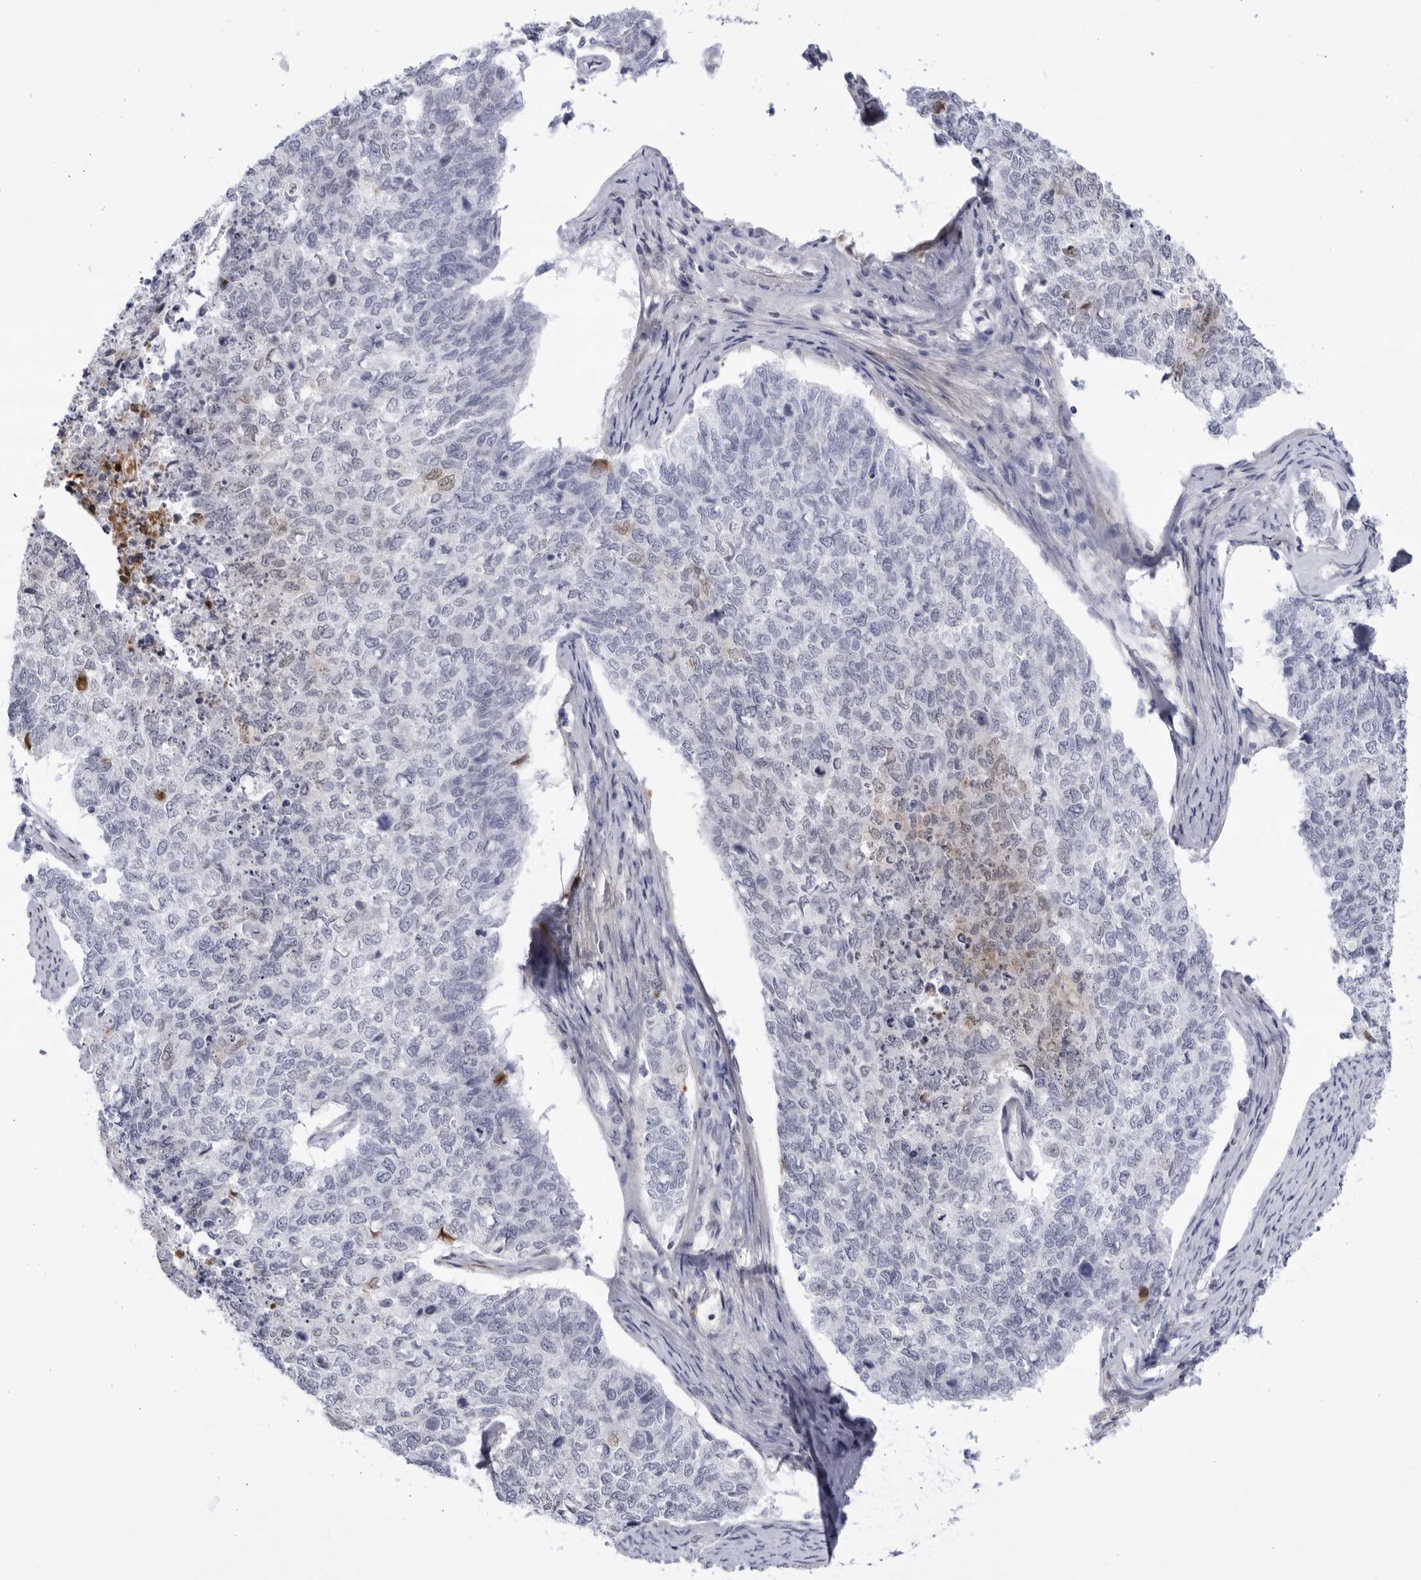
{"staining": {"intensity": "weak", "quantity": "<25%", "location": "nuclear"}, "tissue": "cervical cancer", "cell_type": "Tumor cells", "image_type": "cancer", "snomed": [{"axis": "morphology", "description": "Squamous cell carcinoma, NOS"}, {"axis": "topography", "description": "Cervix"}], "caption": "Human squamous cell carcinoma (cervical) stained for a protein using immunohistochemistry (IHC) exhibits no expression in tumor cells.", "gene": "CNBD1", "patient": {"sex": "female", "age": 63}}